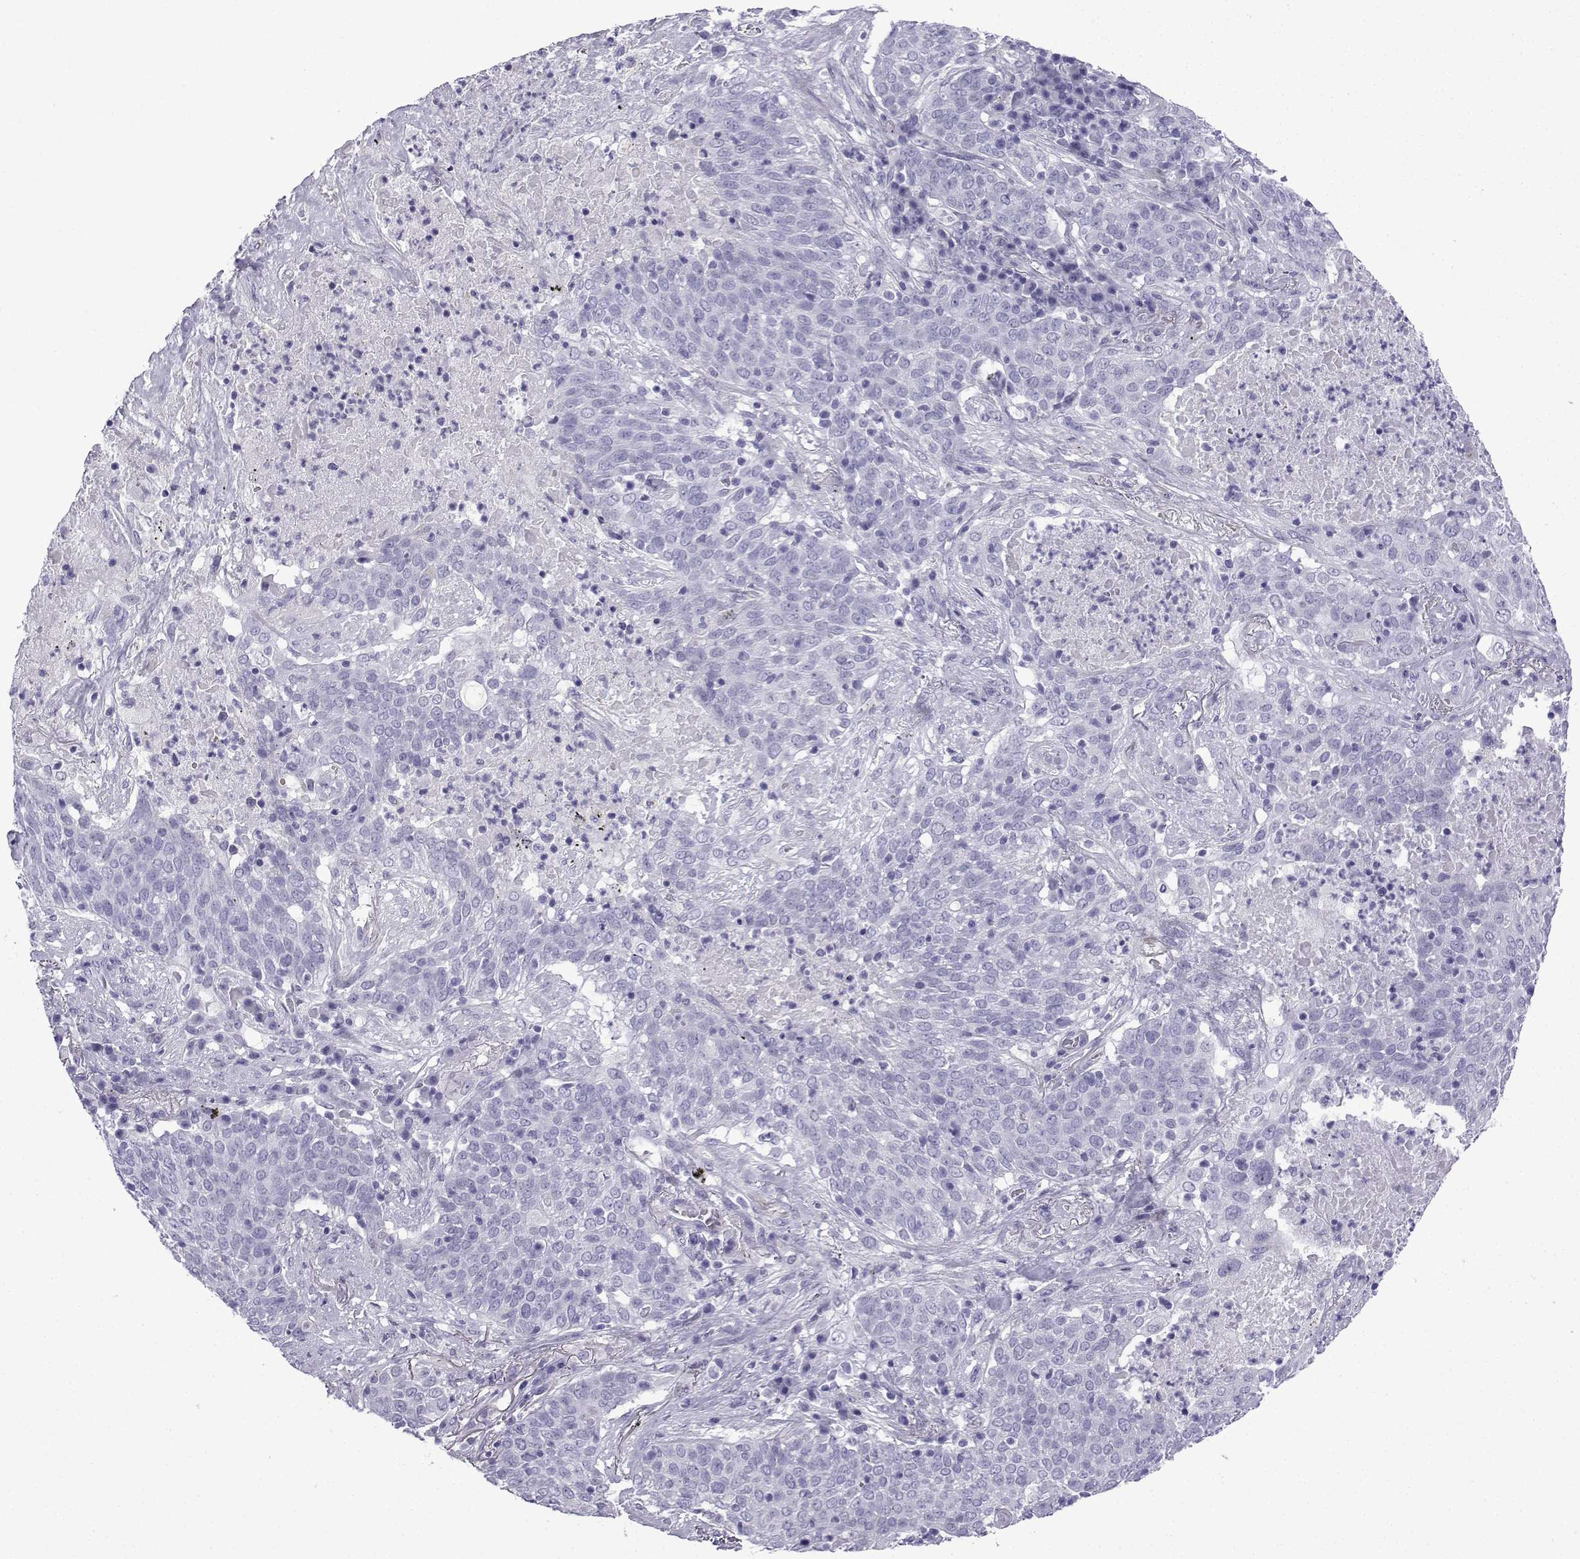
{"staining": {"intensity": "negative", "quantity": "none", "location": "none"}, "tissue": "lung cancer", "cell_type": "Tumor cells", "image_type": "cancer", "snomed": [{"axis": "morphology", "description": "Squamous cell carcinoma, NOS"}, {"axis": "topography", "description": "Lung"}], "caption": "DAB (3,3'-diaminobenzidine) immunohistochemical staining of lung cancer exhibits no significant staining in tumor cells.", "gene": "TRIM46", "patient": {"sex": "male", "age": 82}}